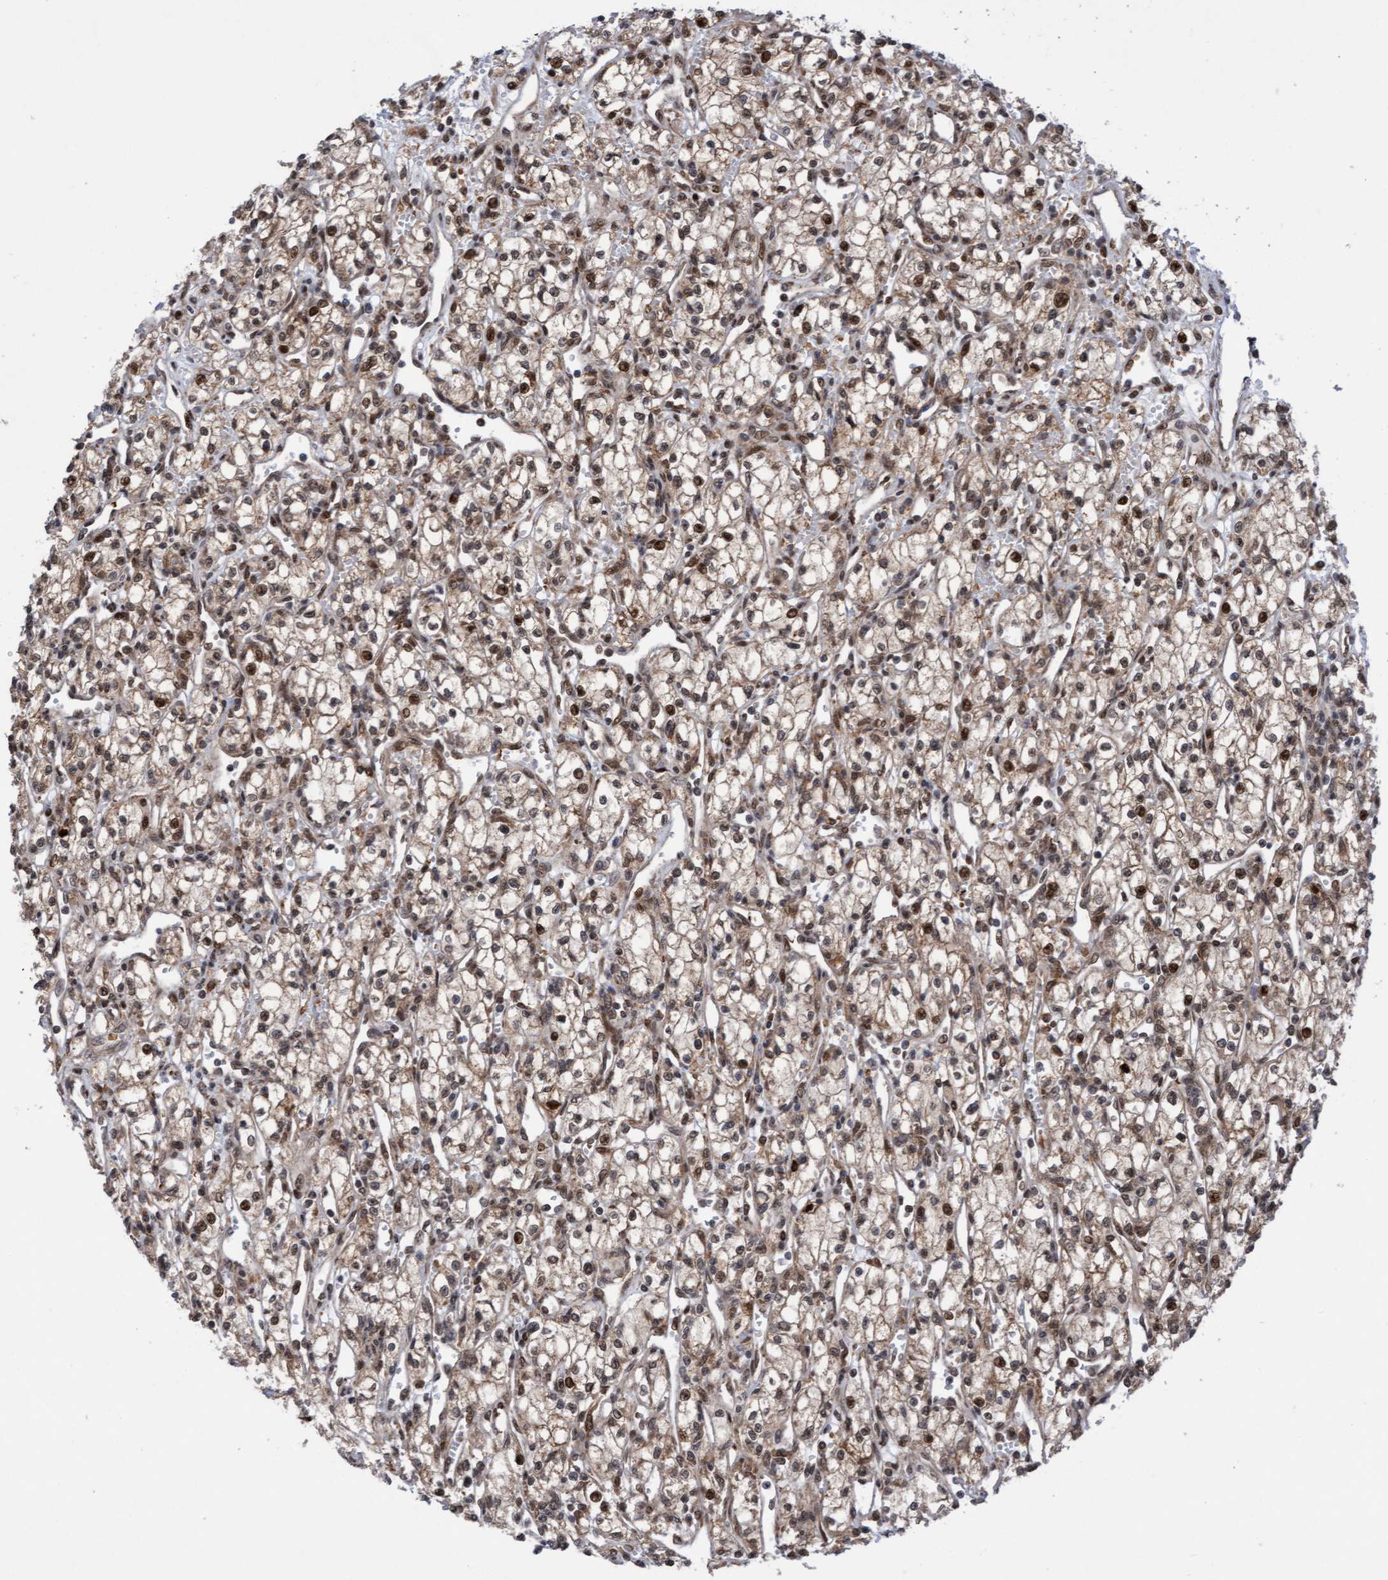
{"staining": {"intensity": "weak", "quantity": ">75%", "location": "cytoplasmic/membranous,nuclear"}, "tissue": "renal cancer", "cell_type": "Tumor cells", "image_type": "cancer", "snomed": [{"axis": "morphology", "description": "Adenocarcinoma, NOS"}, {"axis": "topography", "description": "Kidney"}], "caption": "Immunohistochemical staining of human adenocarcinoma (renal) reveals weak cytoplasmic/membranous and nuclear protein positivity in about >75% of tumor cells.", "gene": "TANC2", "patient": {"sex": "male", "age": 59}}